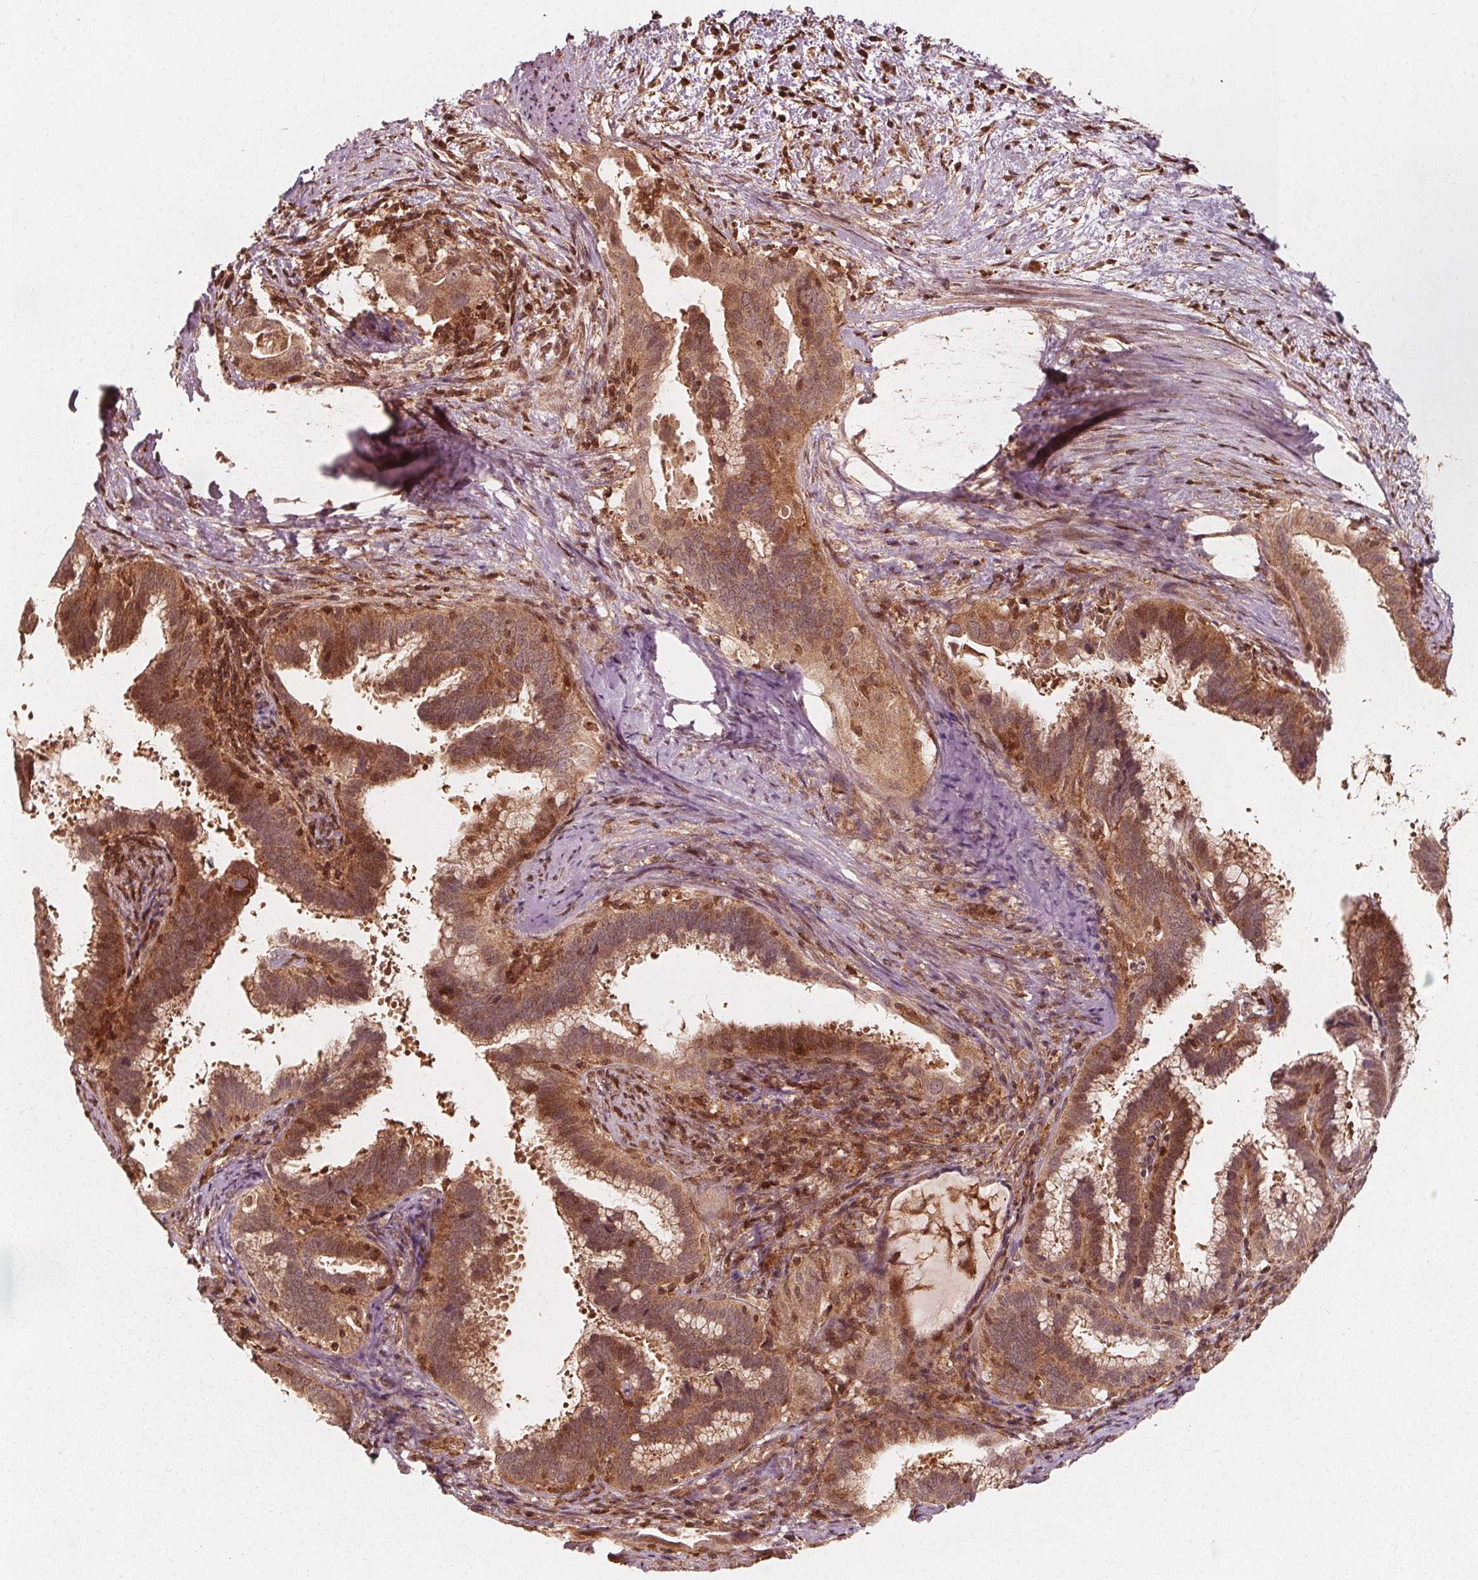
{"staining": {"intensity": "moderate", "quantity": ">75%", "location": "cytoplasmic/membranous"}, "tissue": "cervical cancer", "cell_type": "Tumor cells", "image_type": "cancer", "snomed": [{"axis": "morphology", "description": "Adenocarcinoma, NOS"}, {"axis": "topography", "description": "Cervix"}], "caption": "Protein expression analysis of cervical adenocarcinoma reveals moderate cytoplasmic/membranous positivity in approximately >75% of tumor cells.", "gene": "AIP", "patient": {"sex": "female", "age": 56}}